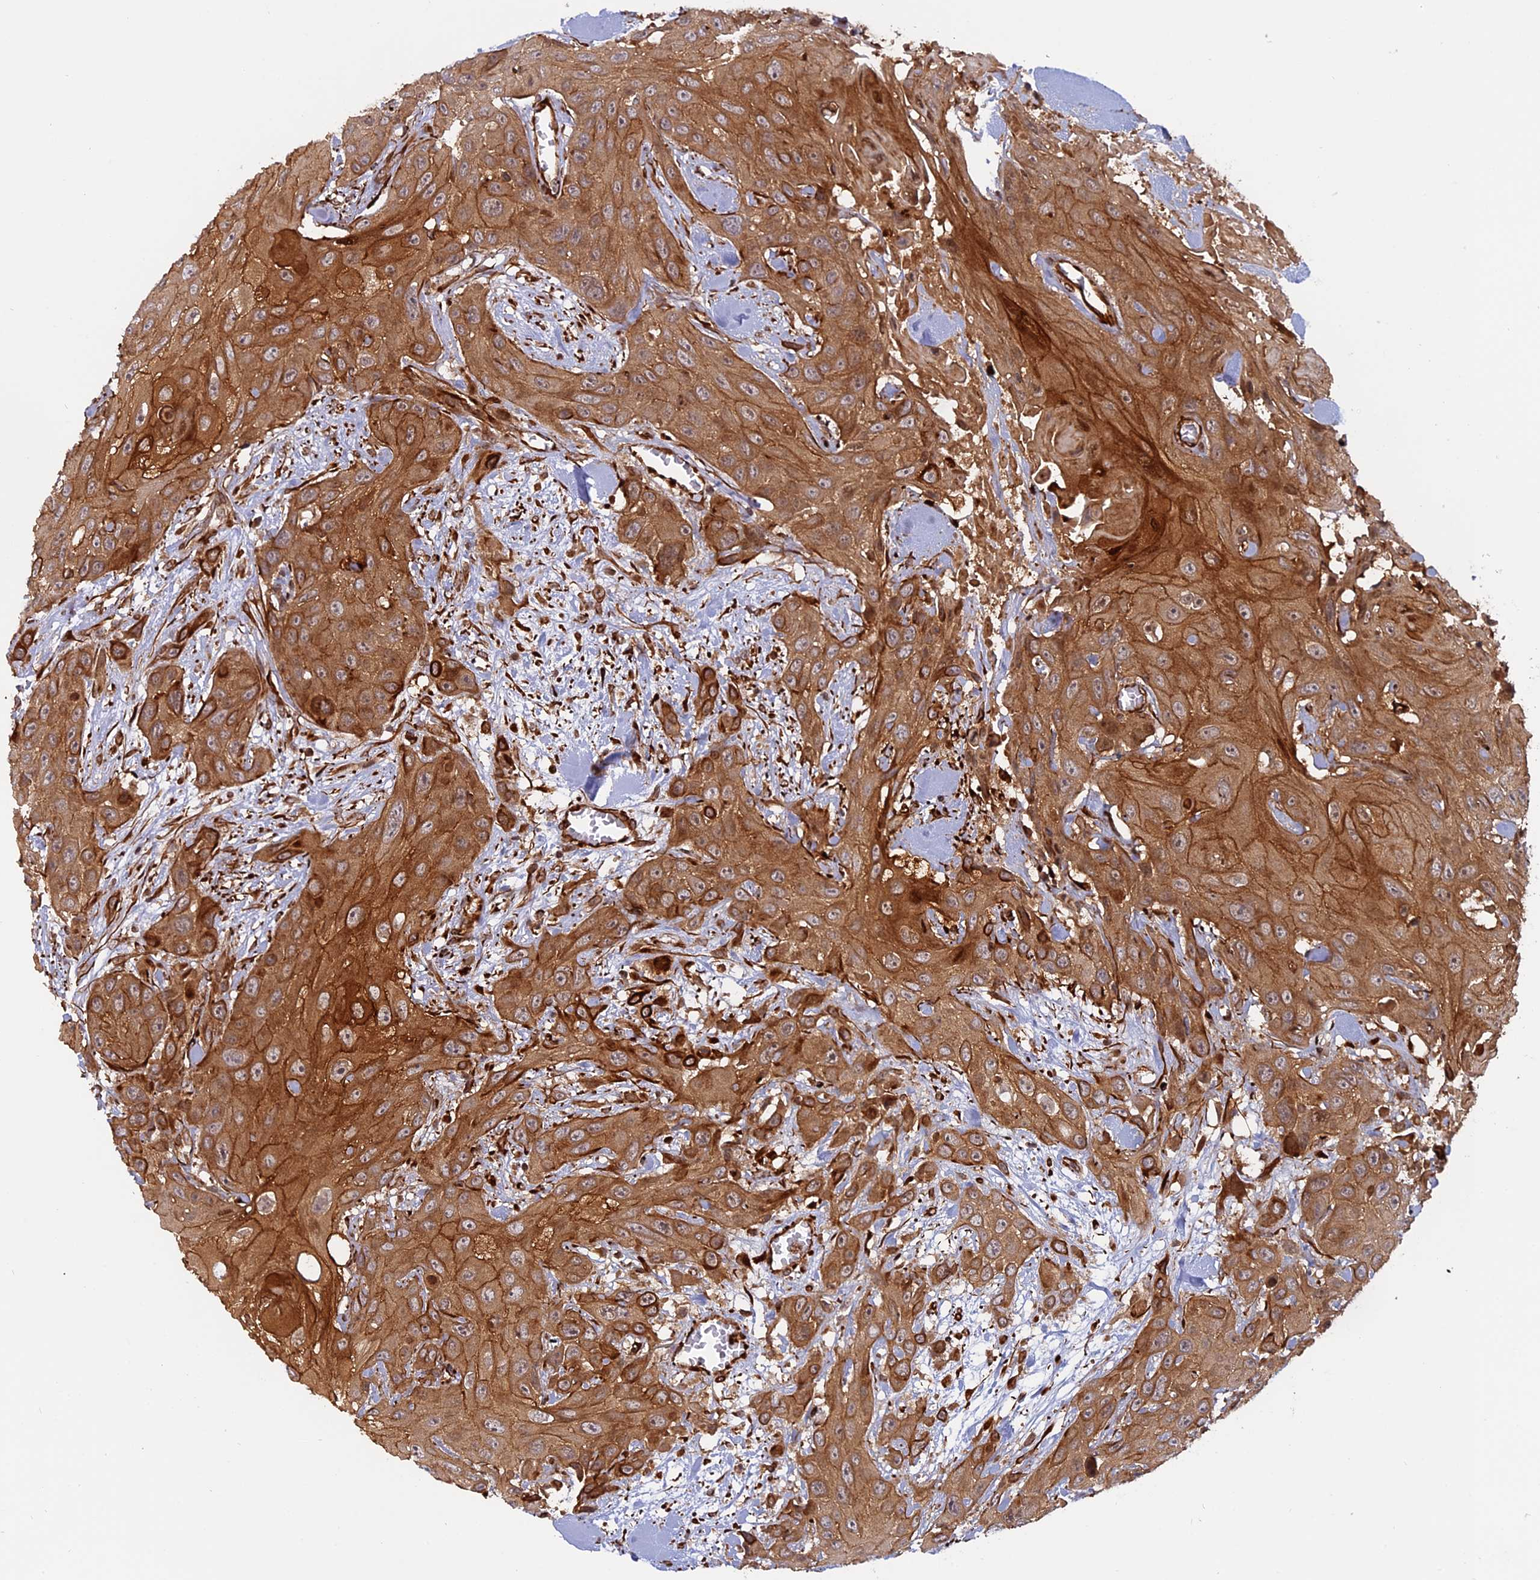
{"staining": {"intensity": "strong", "quantity": ">75%", "location": "cytoplasmic/membranous"}, "tissue": "head and neck cancer", "cell_type": "Tumor cells", "image_type": "cancer", "snomed": [{"axis": "morphology", "description": "Squamous cell carcinoma, NOS"}, {"axis": "topography", "description": "Head-Neck"}], "caption": "High-magnification brightfield microscopy of head and neck squamous cell carcinoma stained with DAB (brown) and counterstained with hematoxylin (blue). tumor cells exhibit strong cytoplasmic/membranous positivity is appreciated in approximately>75% of cells.", "gene": "PHLDB3", "patient": {"sex": "male", "age": 81}}